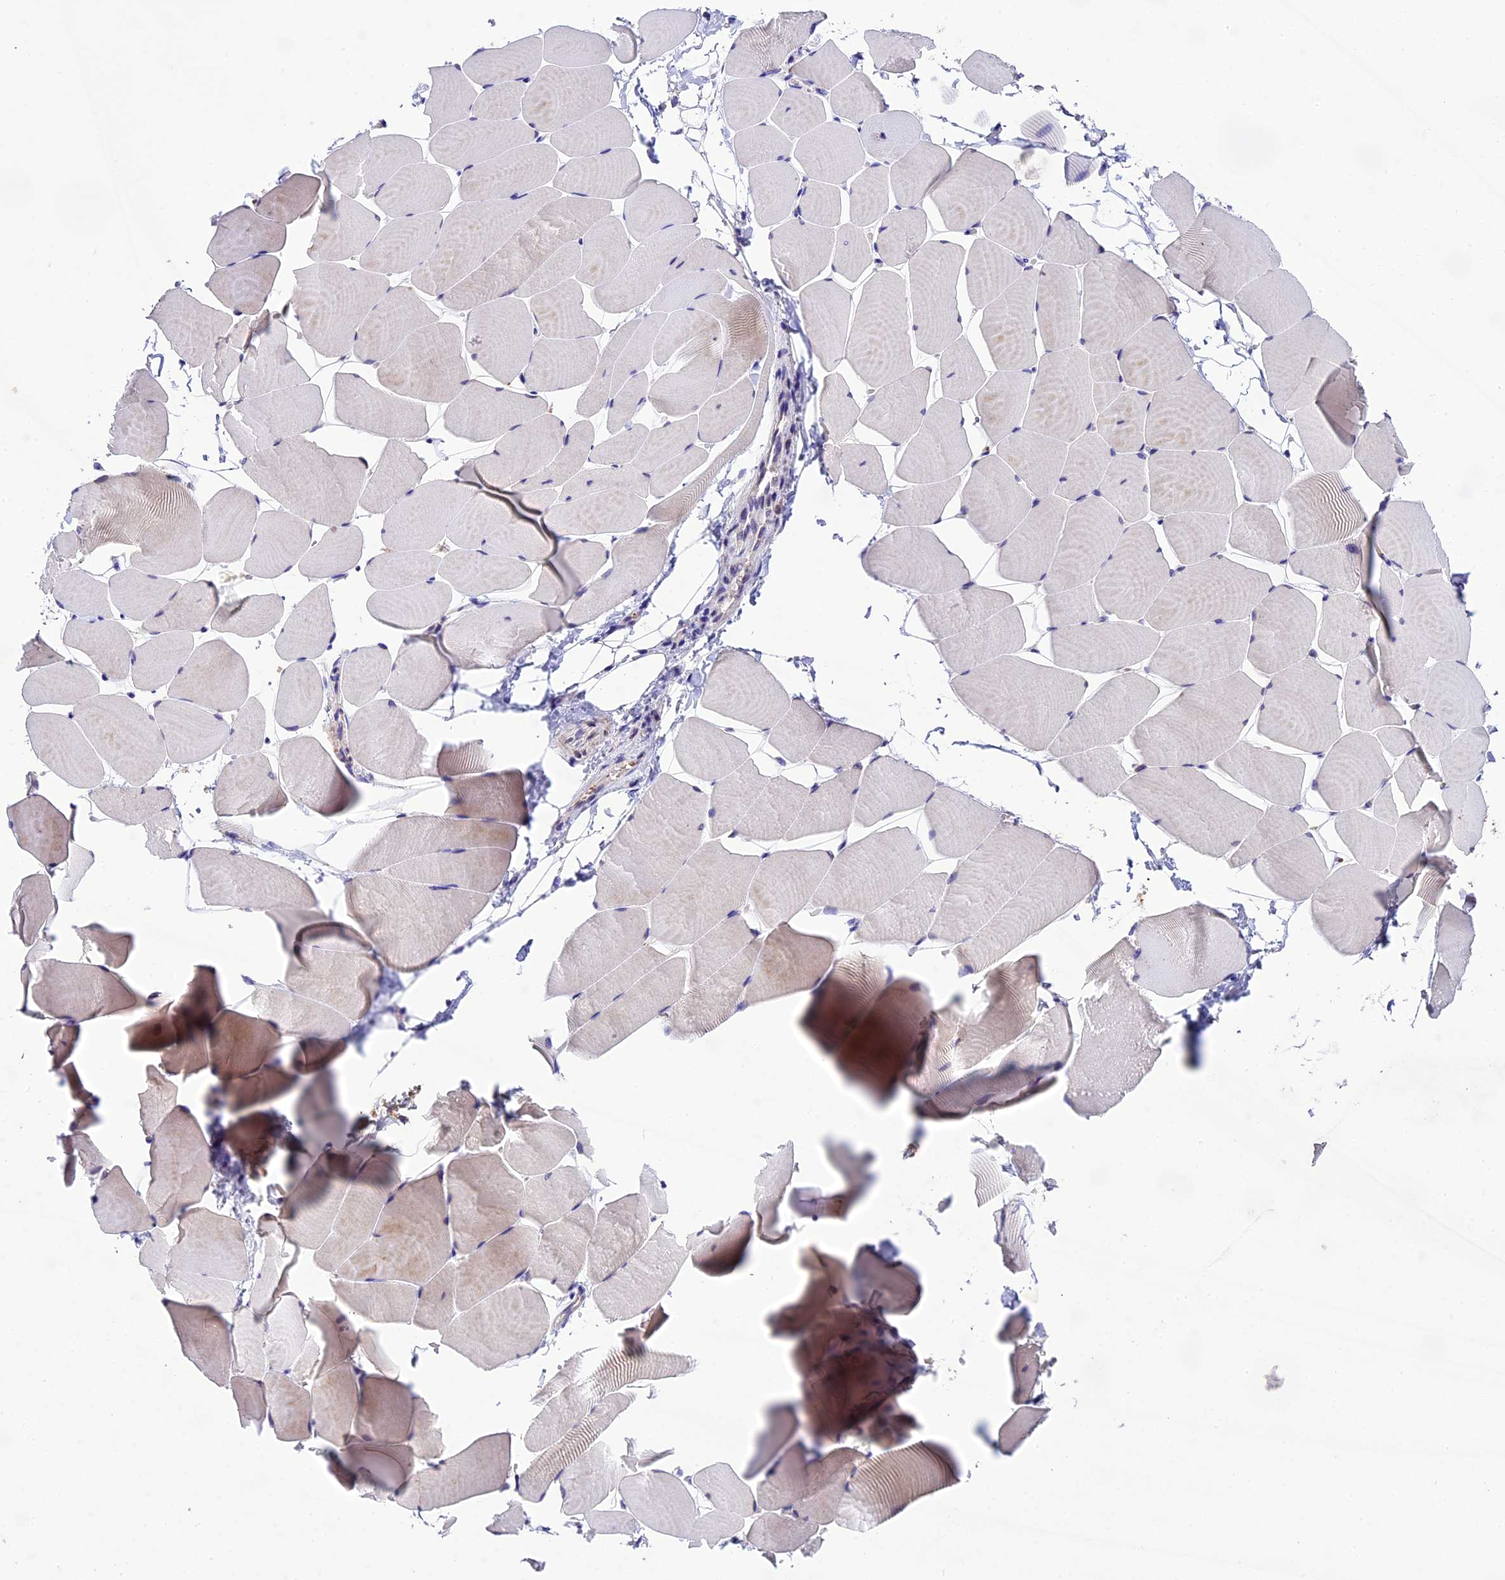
{"staining": {"intensity": "negative", "quantity": "none", "location": "none"}, "tissue": "skeletal muscle", "cell_type": "Myocytes", "image_type": "normal", "snomed": [{"axis": "morphology", "description": "Normal tissue, NOS"}, {"axis": "topography", "description": "Skeletal muscle"}], "caption": "This is a micrograph of immunohistochemistry staining of benign skeletal muscle, which shows no staining in myocytes.", "gene": "CILP2", "patient": {"sex": "male", "age": 25}}